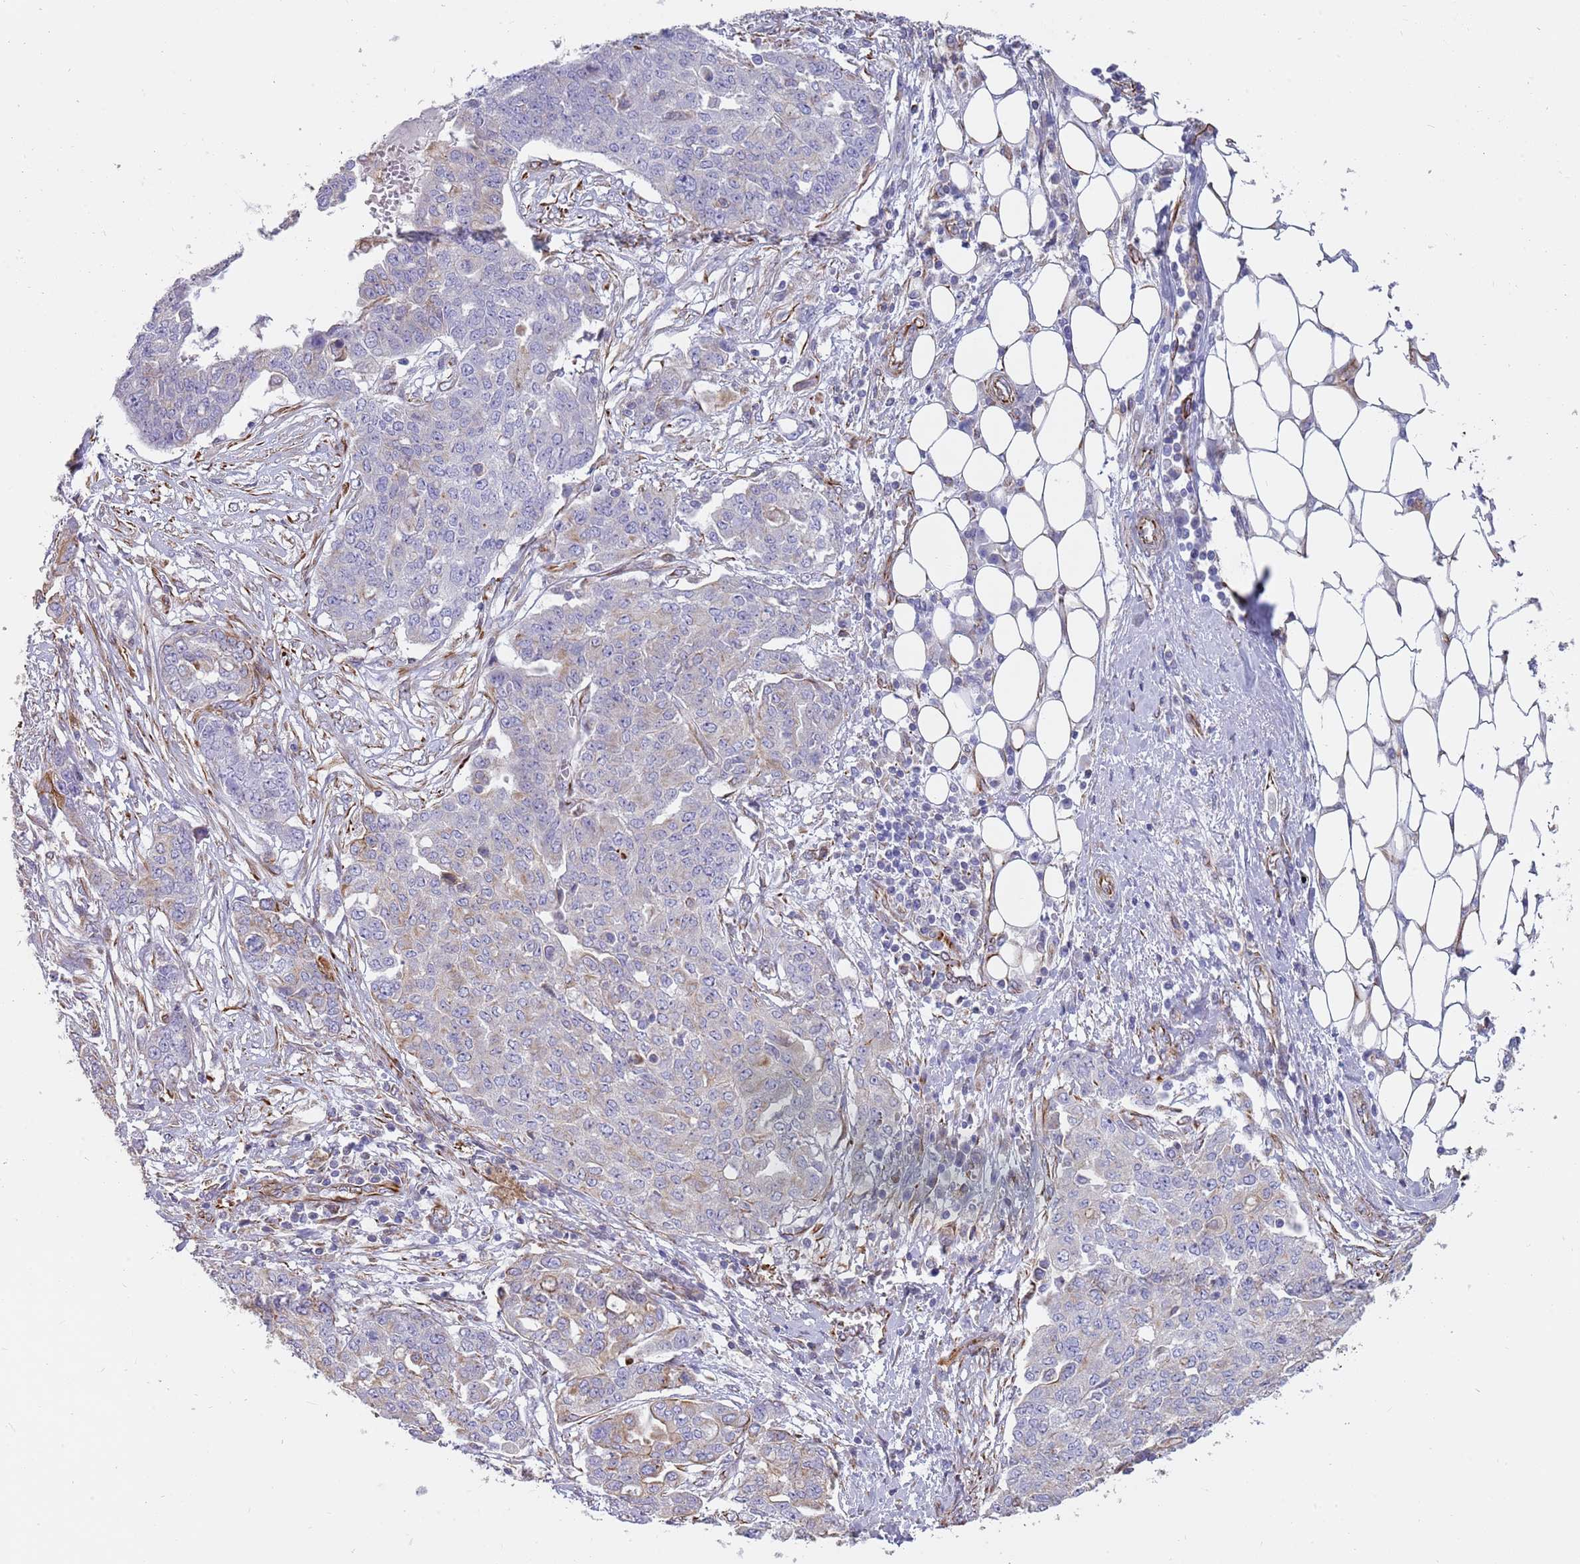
{"staining": {"intensity": "negative", "quantity": "none", "location": "none"}, "tissue": "ovarian cancer", "cell_type": "Tumor cells", "image_type": "cancer", "snomed": [{"axis": "morphology", "description": "Cystadenocarcinoma, serous, NOS"}, {"axis": "topography", "description": "Soft tissue"}, {"axis": "topography", "description": "Ovary"}], "caption": "Immunohistochemical staining of ovarian cancer exhibits no significant positivity in tumor cells. Brightfield microscopy of immunohistochemistry (IHC) stained with DAB (3,3'-diaminobenzidine) (brown) and hematoxylin (blue), captured at high magnification.", "gene": "MOGAT1", "patient": {"sex": "female", "age": 57}}